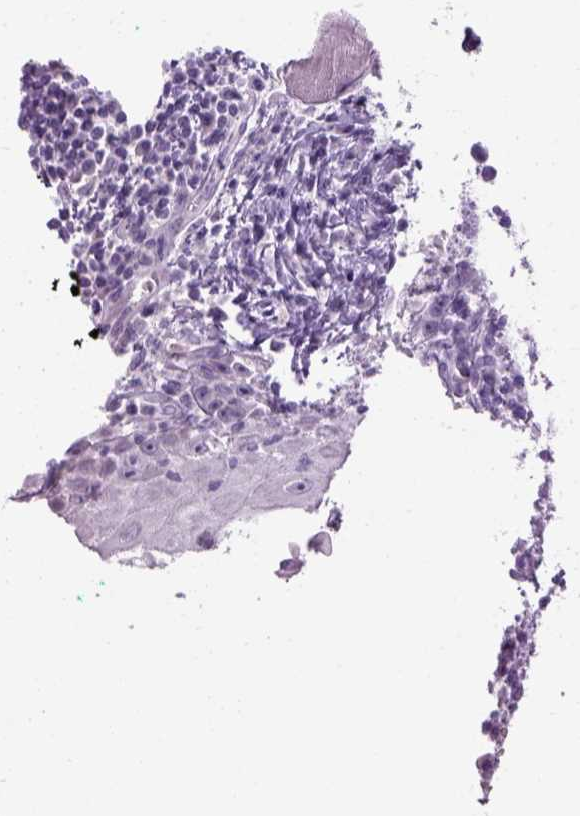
{"staining": {"intensity": "negative", "quantity": "none", "location": "none"}, "tissue": "head and neck cancer", "cell_type": "Tumor cells", "image_type": "cancer", "snomed": [{"axis": "morphology", "description": "Squamous cell carcinoma, NOS"}, {"axis": "topography", "description": "Head-Neck"}], "caption": "This is an immunohistochemistry (IHC) histopathology image of human squamous cell carcinoma (head and neck). There is no staining in tumor cells.", "gene": "GABRB2", "patient": {"sex": "male", "age": 52}}